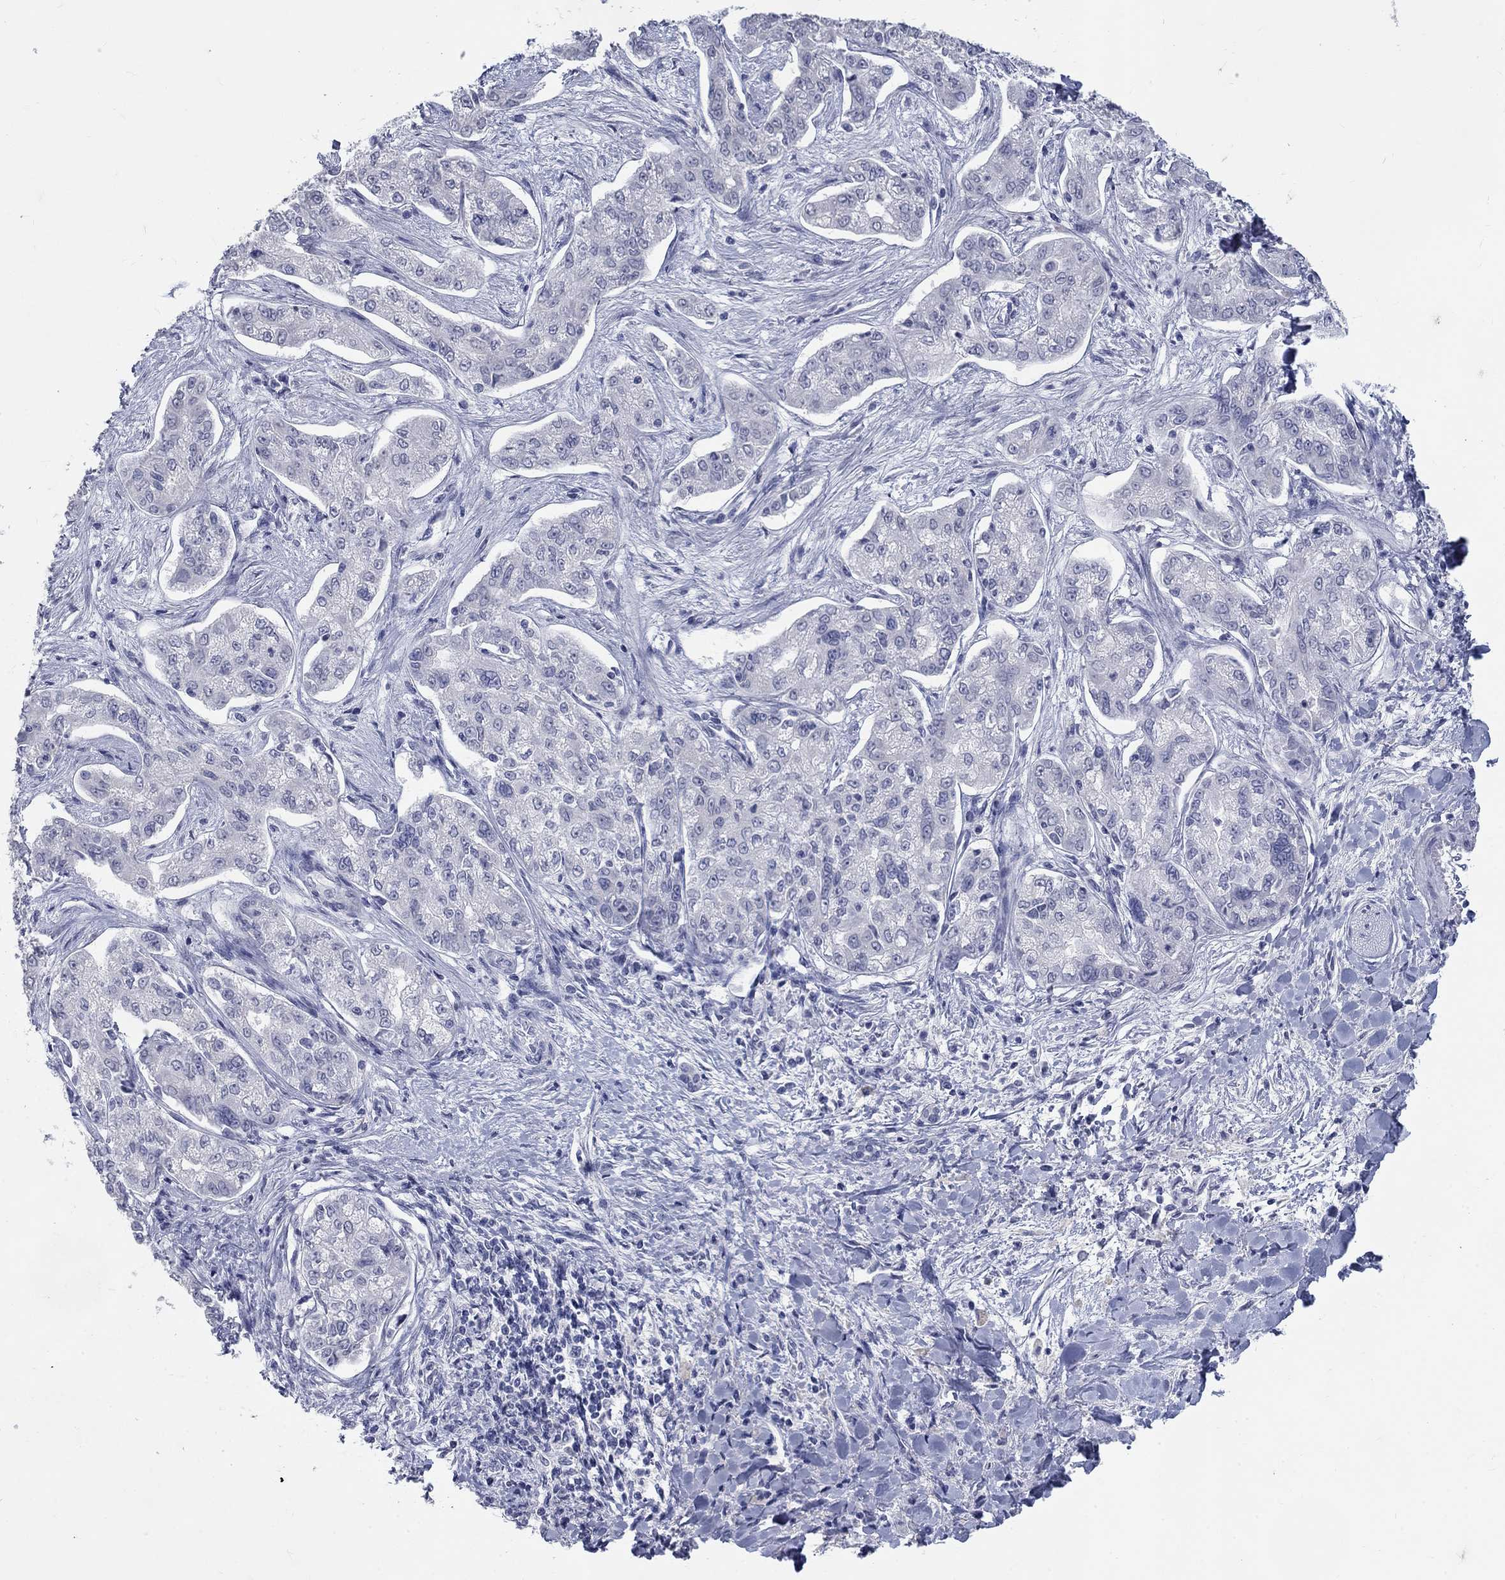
{"staining": {"intensity": "negative", "quantity": "none", "location": "none"}, "tissue": "liver cancer", "cell_type": "Tumor cells", "image_type": "cancer", "snomed": [{"axis": "morphology", "description": "Cholangiocarcinoma"}, {"axis": "topography", "description": "Liver"}], "caption": "This is a photomicrograph of immunohistochemistry staining of liver cancer (cholangiocarcinoma), which shows no positivity in tumor cells.", "gene": "ELAVL4", "patient": {"sex": "female", "age": 47}}